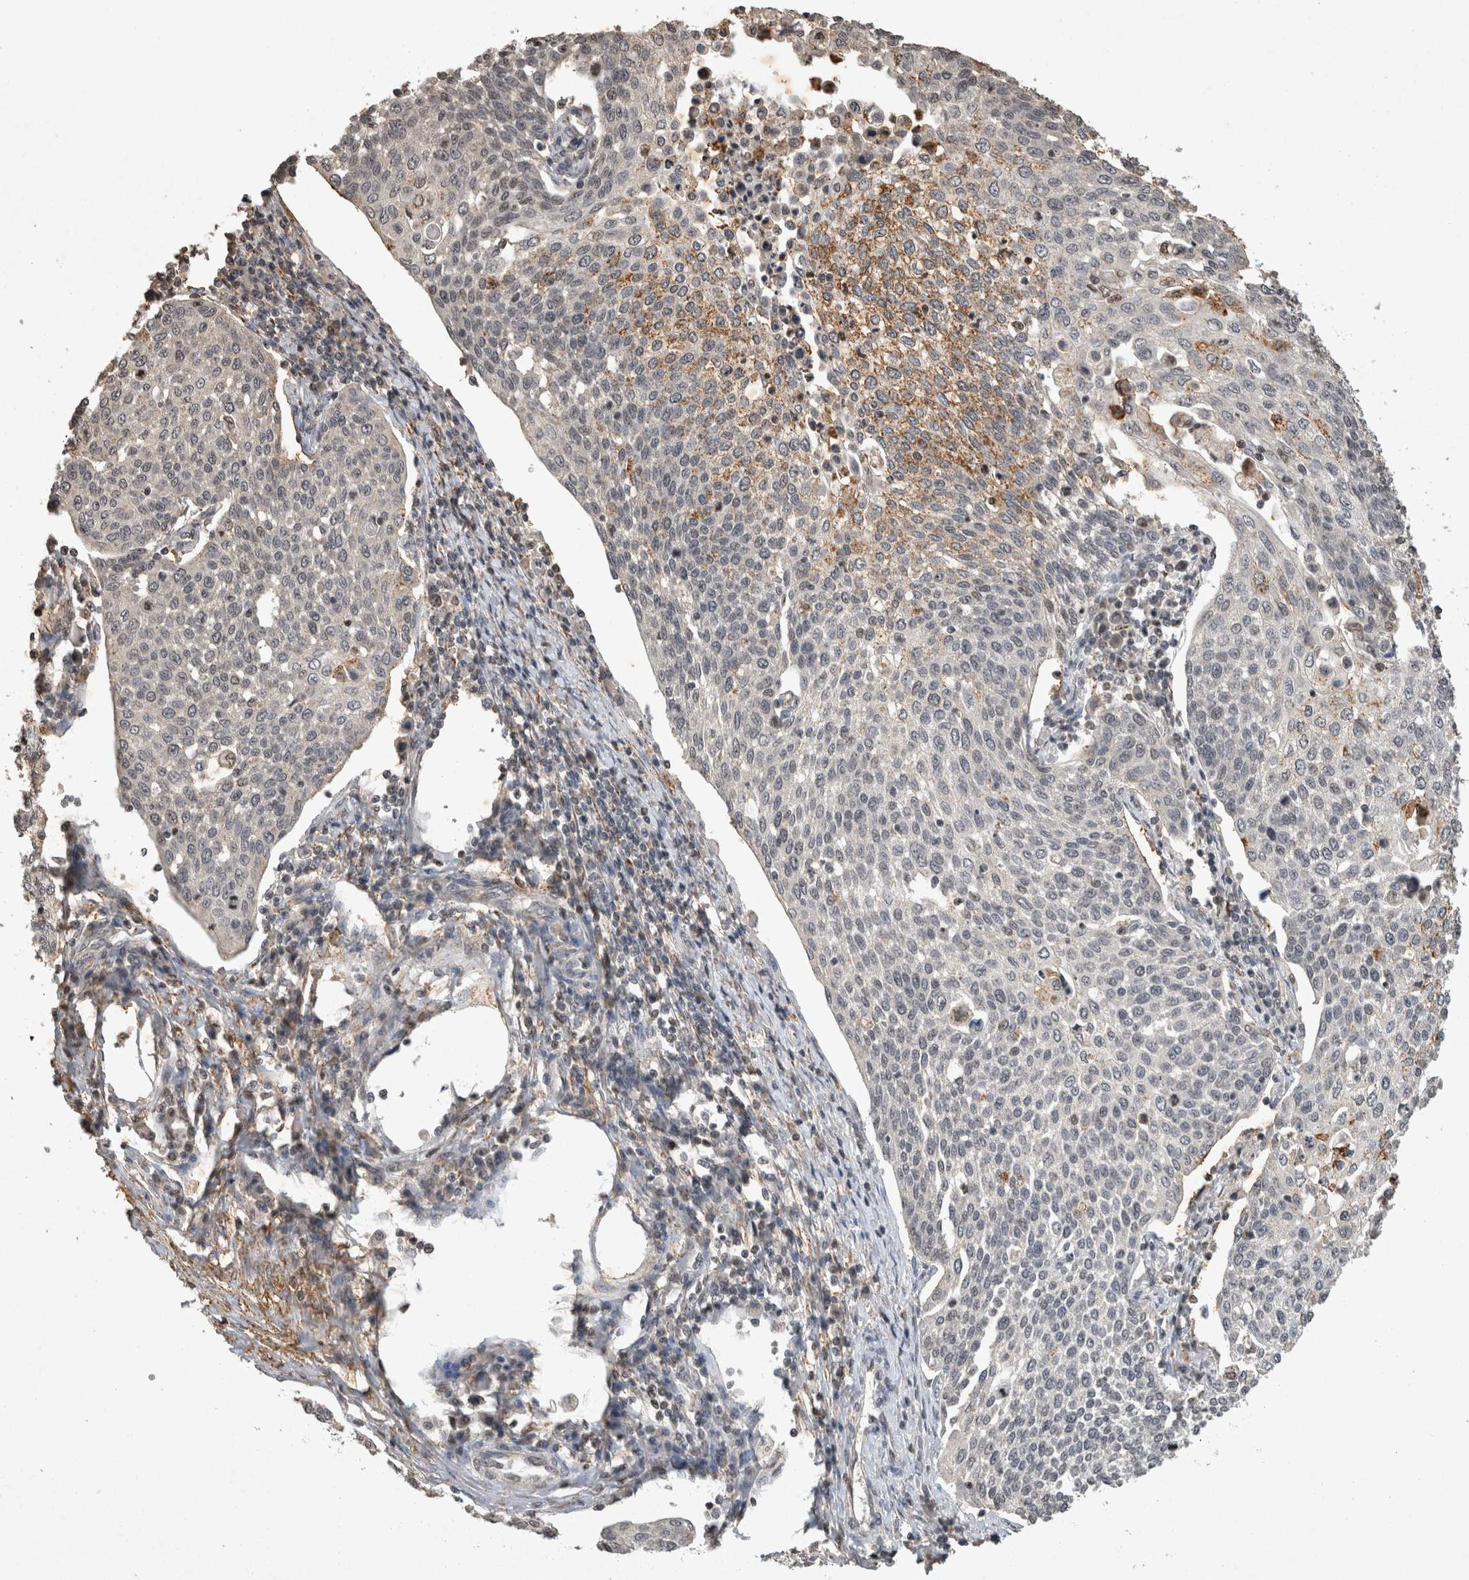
{"staining": {"intensity": "moderate", "quantity": "<25%", "location": "cytoplasmic/membranous"}, "tissue": "cervical cancer", "cell_type": "Tumor cells", "image_type": "cancer", "snomed": [{"axis": "morphology", "description": "Squamous cell carcinoma, NOS"}, {"axis": "topography", "description": "Cervix"}], "caption": "A photomicrograph of human squamous cell carcinoma (cervical) stained for a protein displays moderate cytoplasmic/membranous brown staining in tumor cells.", "gene": "HRK", "patient": {"sex": "female", "age": 34}}